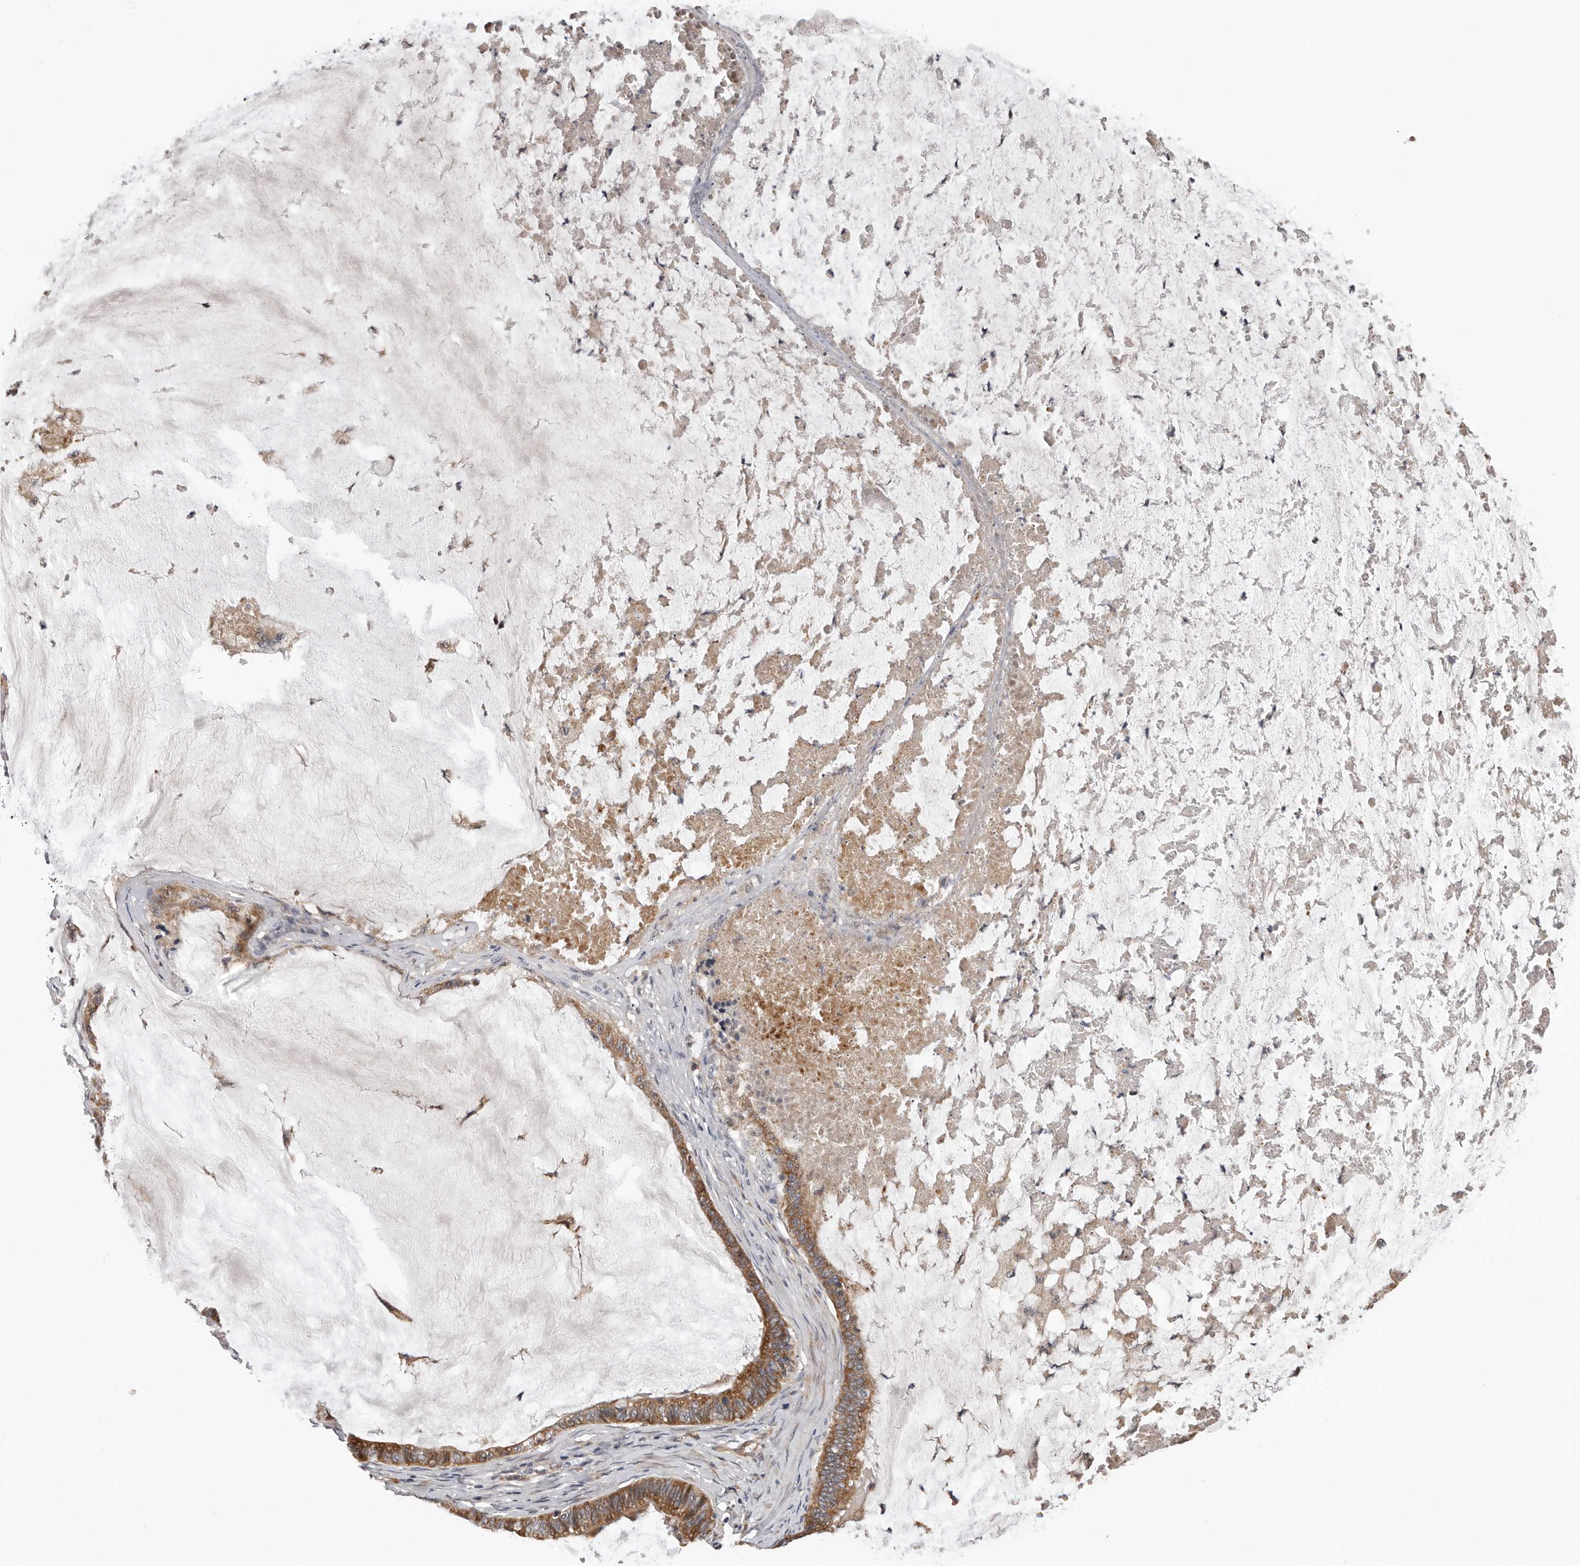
{"staining": {"intensity": "strong", "quantity": ">75%", "location": "cytoplasmic/membranous"}, "tissue": "ovarian cancer", "cell_type": "Tumor cells", "image_type": "cancer", "snomed": [{"axis": "morphology", "description": "Cystadenocarcinoma, mucinous, NOS"}, {"axis": "topography", "description": "Ovary"}], "caption": "IHC staining of ovarian mucinous cystadenocarcinoma, which exhibits high levels of strong cytoplasmic/membranous expression in approximately >75% of tumor cells indicating strong cytoplasmic/membranous protein positivity. The staining was performed using DAB (brown) for protein detection and nuclei were counterstained in hematoxylin (blue).", "gene": "VPS37A", "patient": {"sex": "female", "age": 61}}